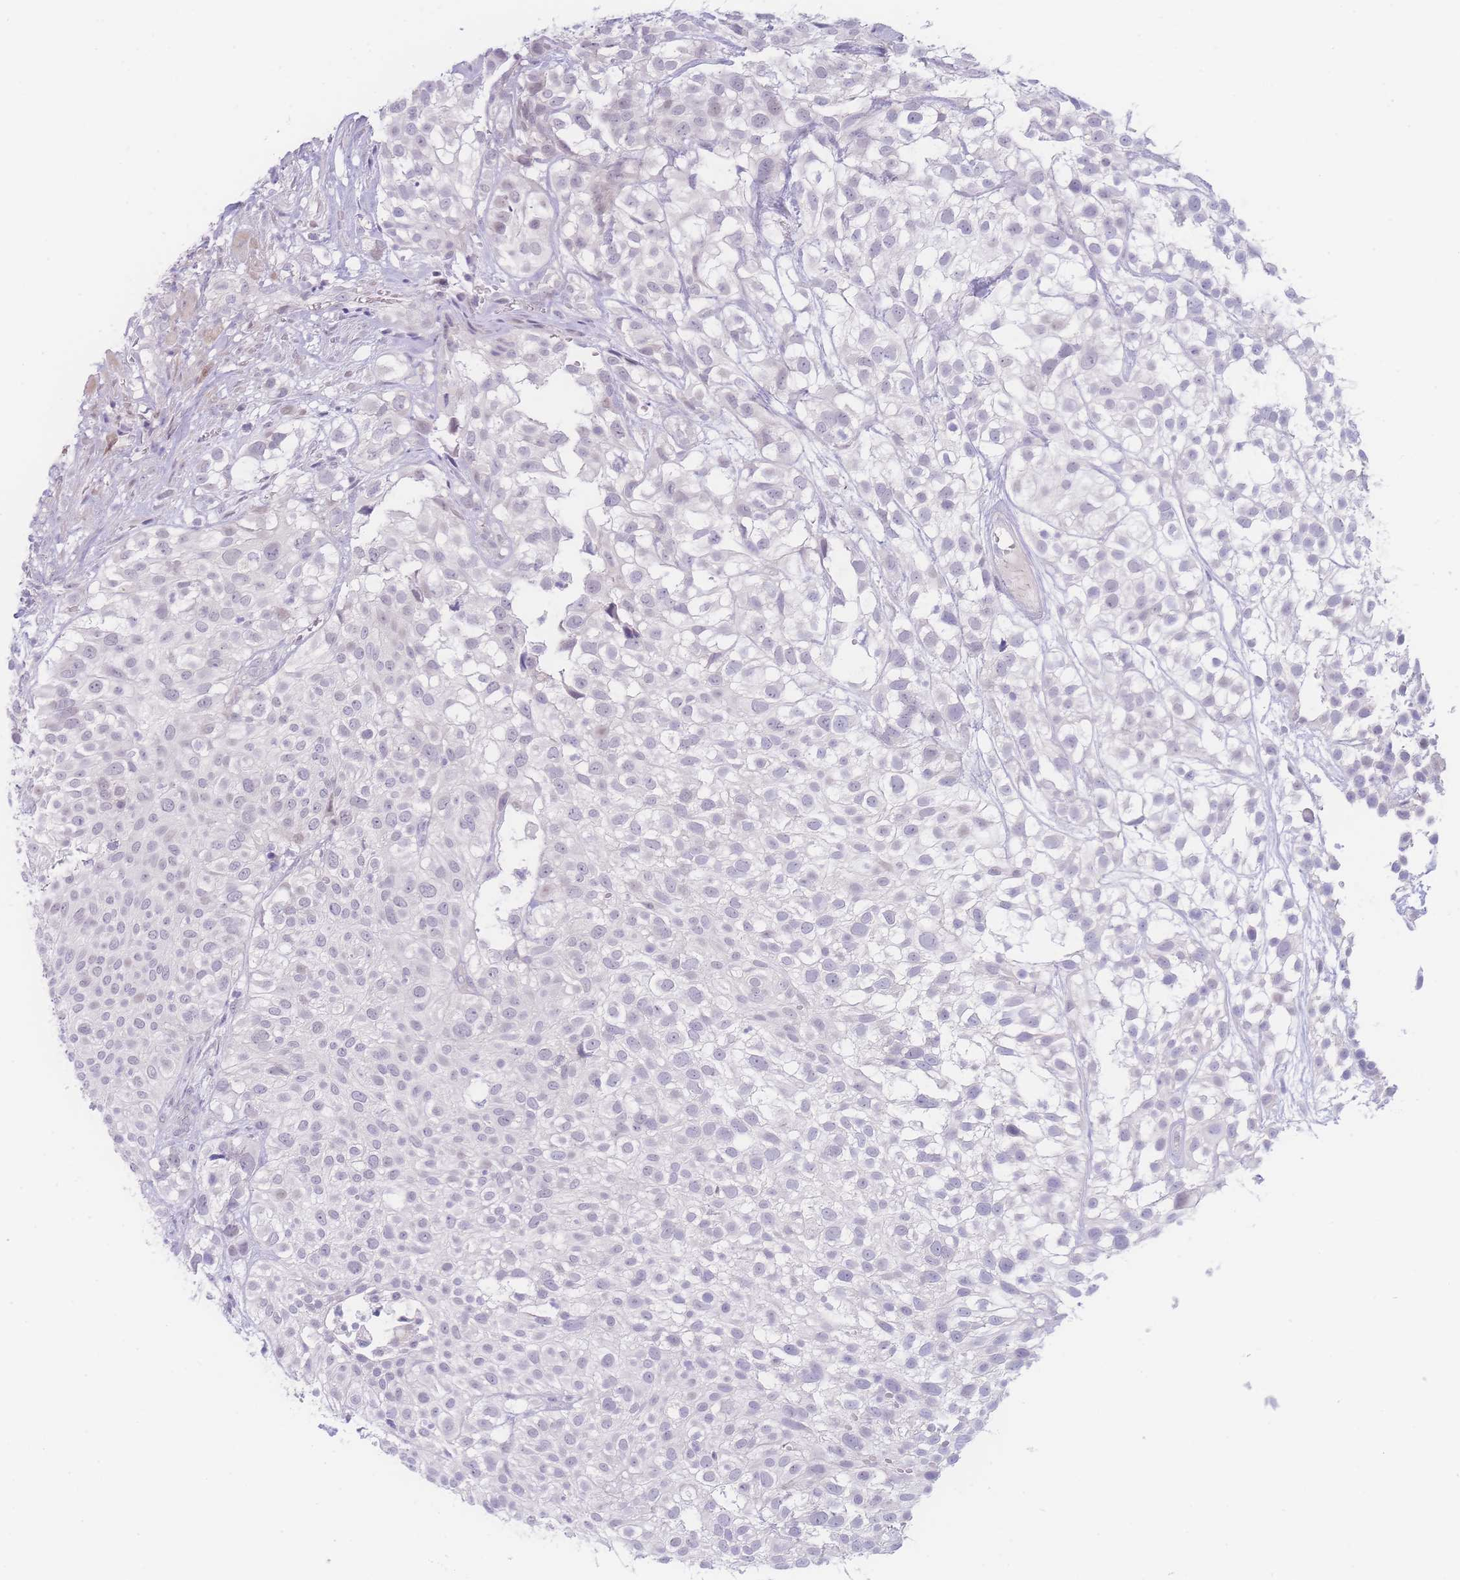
{"staining": {"intensity": "negative", "quantity": "none", "location": "none"}, "tissue": "urothelial cancer", "cell_type": "Tumor cells", "image_type": "cancer", "snomed": [{"axis": "morphology", "description": "Urothelial carcinoma, High grade"}, {"axis": "topography", "description": "Urinary bladder"}], "caption": "This is an IHC micrograph of human urothelial cancer. There is no staining in tumor cells.", "gene": "PRSS22", "patient": {"sex": "male", "age": 56}}